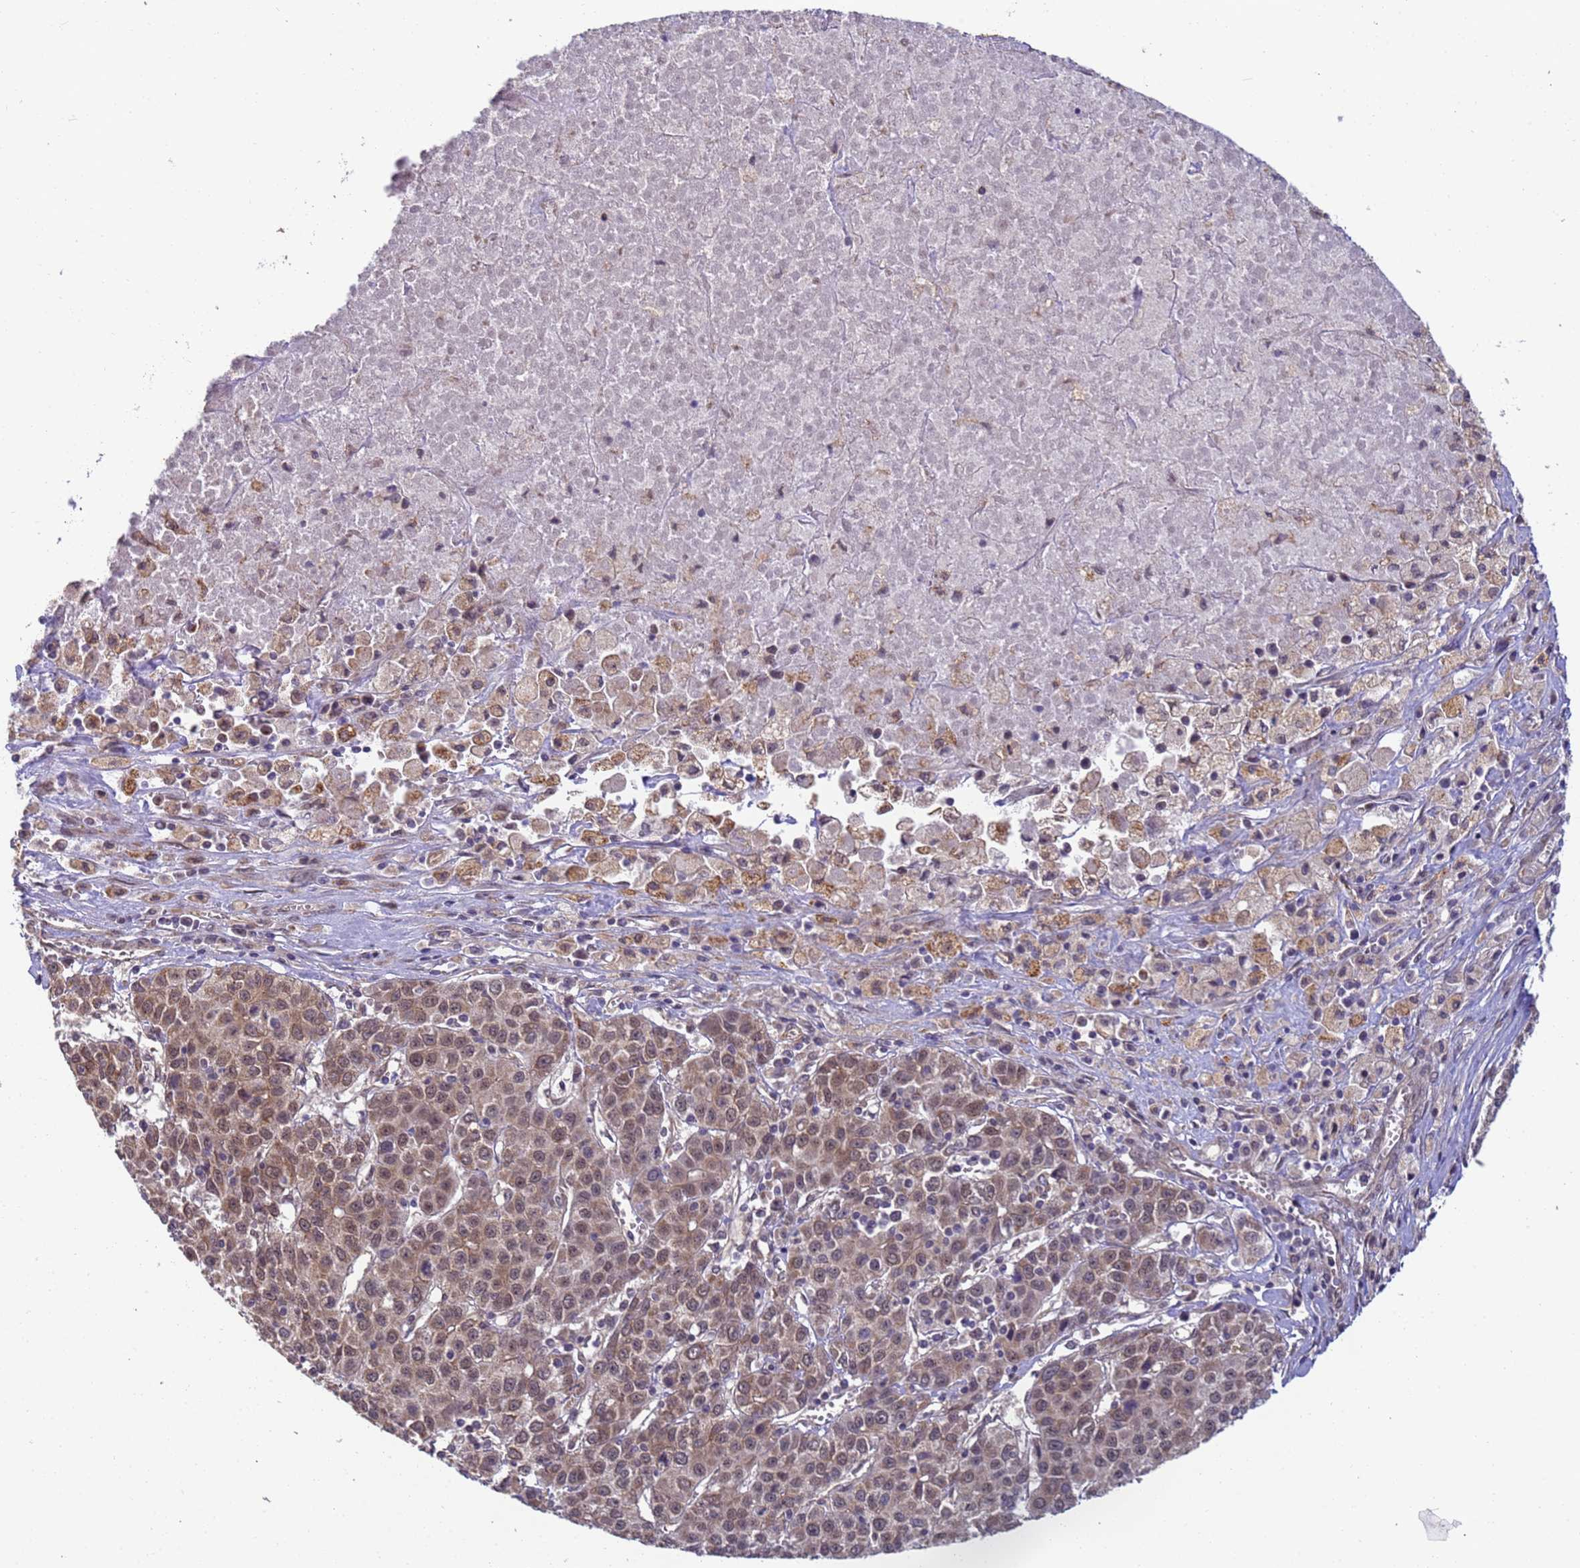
{"staining": {"intensity": "moderate", "quantity": ">75%", "location": "cytoplasmic/membranous,nuclear"}, "tissue": "liver cancer", "cell_type": "Tumor cells", "image_type": "cancer", "snomed": [{"axis": "morphology", "description": "Carcinoma, Hepatocellular, NOS"}, {"axis": "topography", "description": "Liver"}], "caption": "High-power microscopy captured an immunohistochemistry micrograph of liver cancer (hepatocellular carcinoma), revealing moderate cytoplasmic/membranous and nuclear staining in approximately >75% of tumor cells.", "gene": "RAPGEF3", "patient": {"sex": "female", "age": 53}}